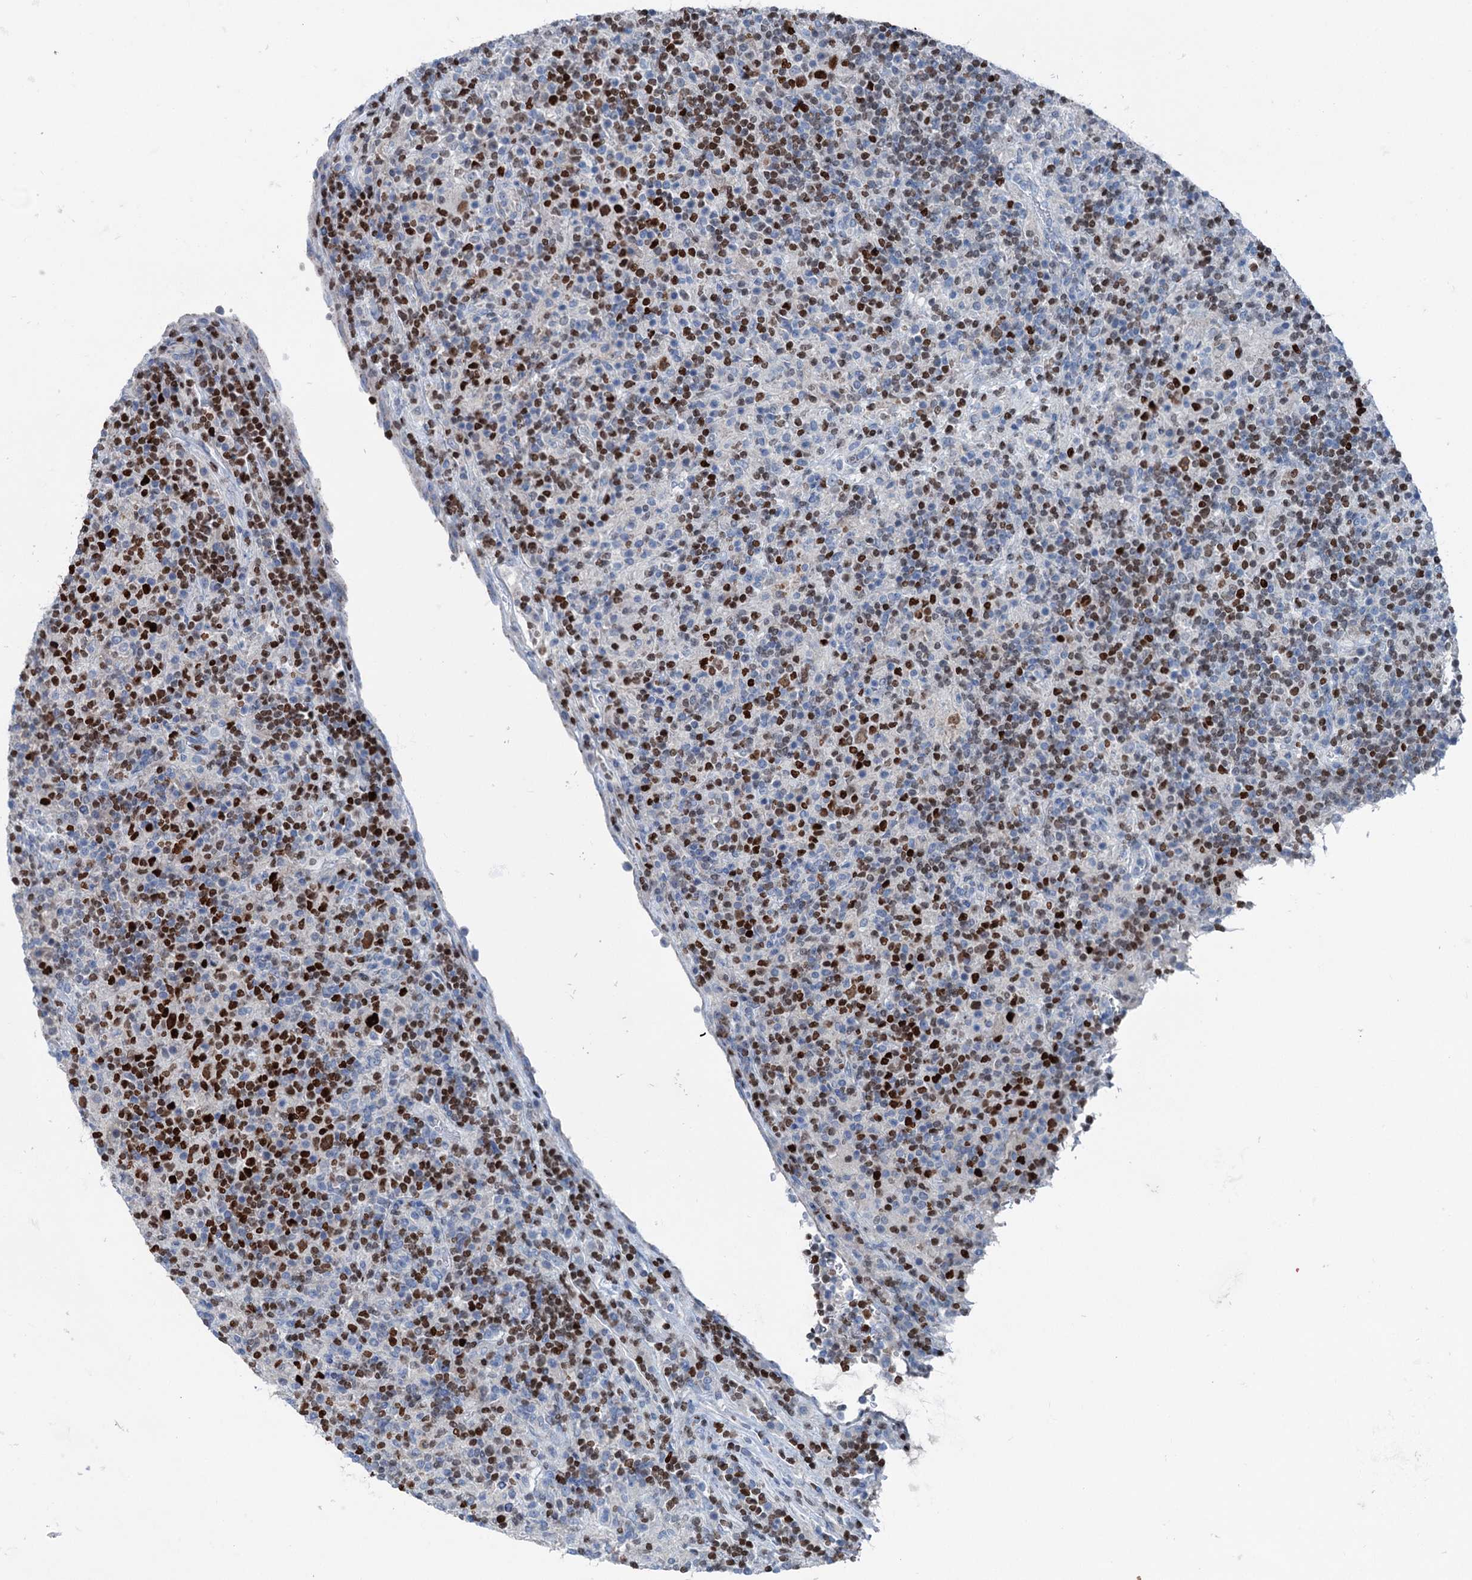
{"staining": {"intensity": "strong", "quantity": ">75%", "location": "nuclear"}, "tissue": "lymphoma", "cell_type": "Tumor cells", "image_type": "cancer", "snomed": [{"axis": "morphology", "description": "Hodgkin's disease, NOS"}, {"axis": "topography", "description": "Lymph node"}], "caption": "Immunohistochemistry (IHC) of lymphoma shows high levels of strong nuclear expression in approximately >75% of tumor cells. (DAB (3,3'-diaminobenzidine) IHC, brown staining for protein, blue staining for nuclei).", "gene": "ELP4", "patient": {"sex": "male", "age": 70}}